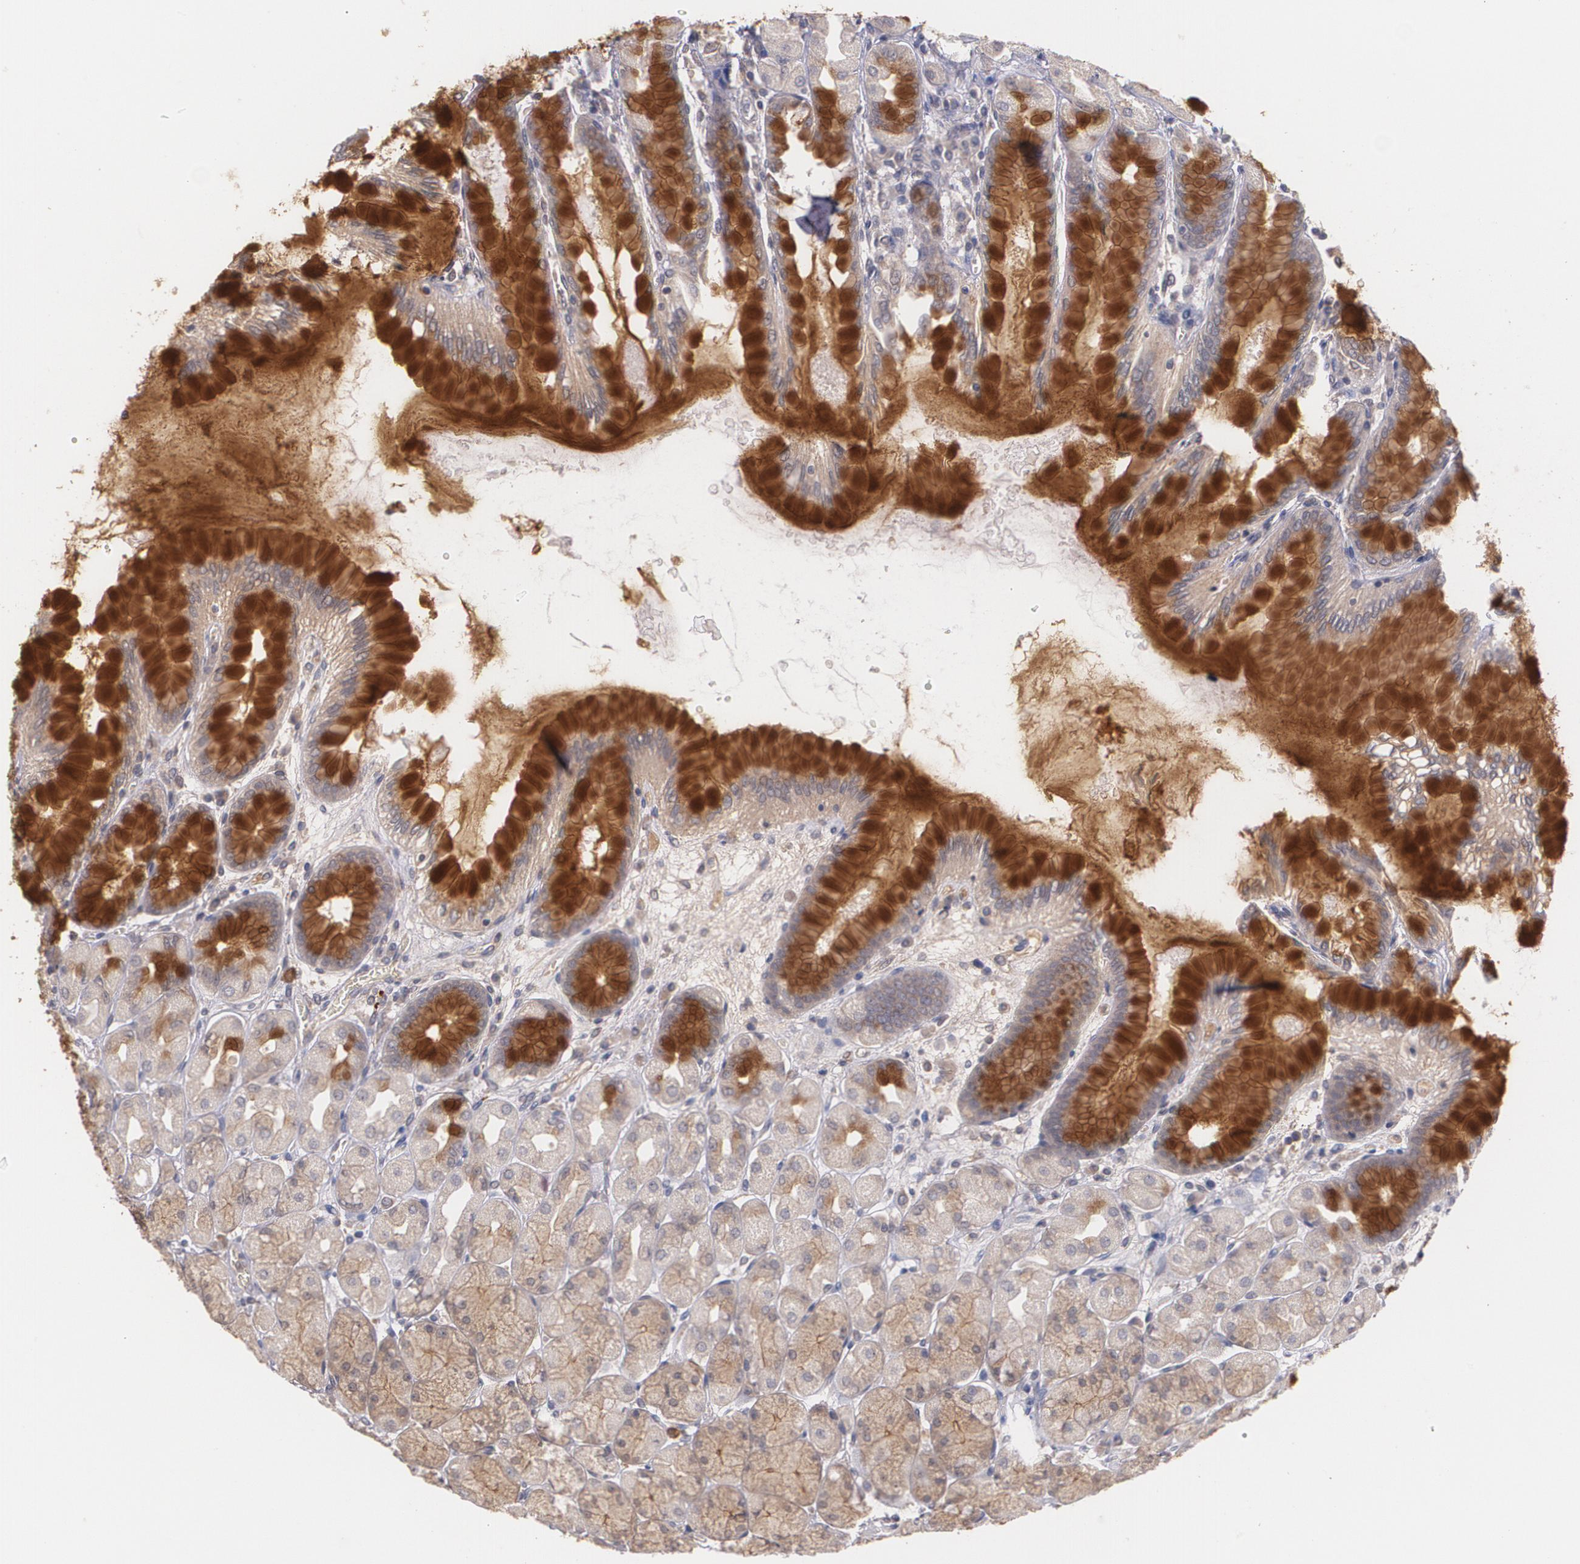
{"staining": {"intensity": "strong", "quantity": "25%-75%", "location": "cytoplasmic/membranous"}, "tissue": "stomach", "cell_type": "Glandular cells", "image_type": "normal", "snomed": [{"axis": "morphology", "description": "Normal tissue, NOS"}, {"axis": "topography", "description": "Stomach, upper"}], "caption": "Immunohistochemistry photomicrograph of benign stomach: stomach stained using immunohistochemistry demonstrates high levels of strong protein expression localized specifically in the cytoplasmic/membranous of glandular cells, appearing as a cytoplasmic/membranous brown color.", "gene": "IFNGR2", "patient": {"sex": "female", "age": 56}}